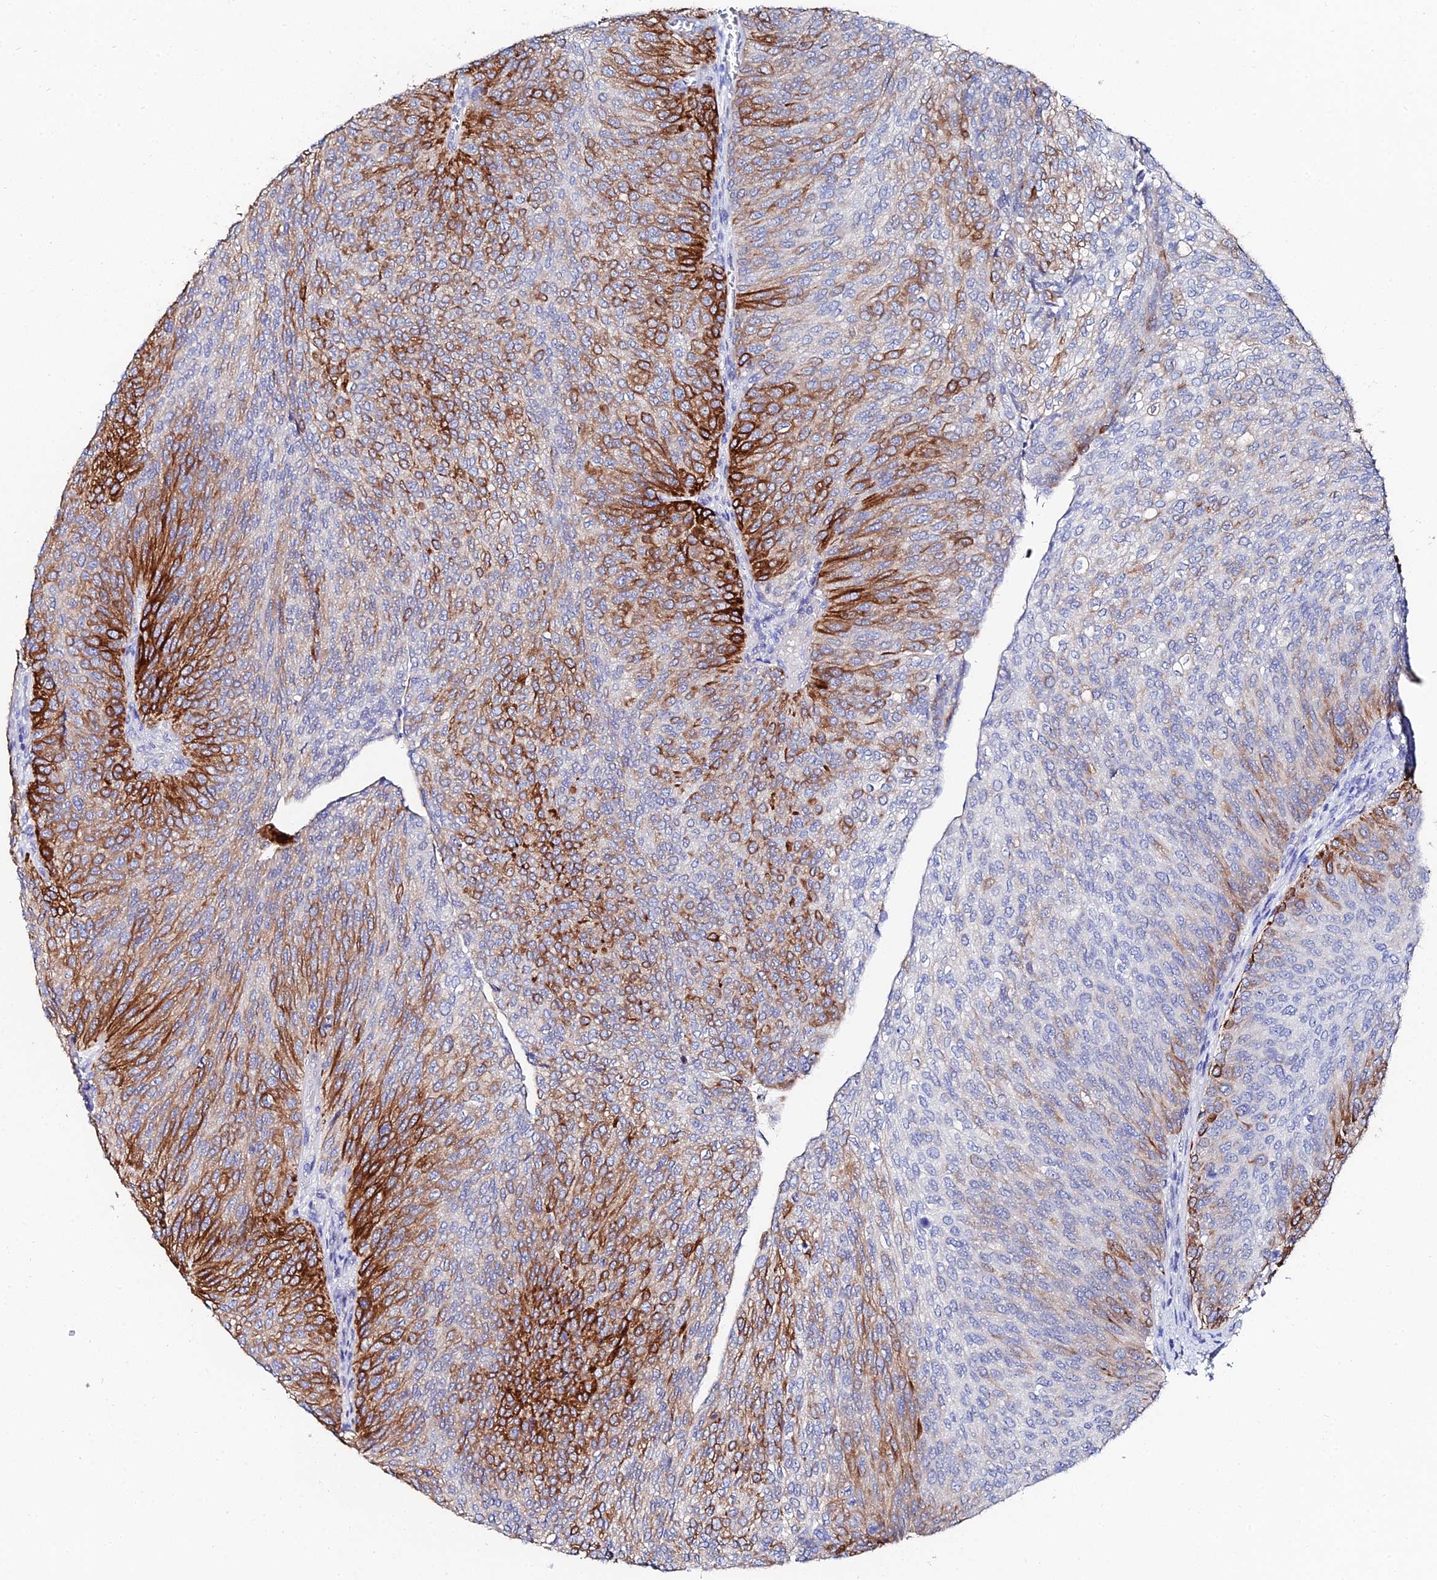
{"staining": {"intensity": "strong", "quantity": "25%-75%", "location": "cytoplasmic/membranous"}, "tissue": "urothelial cancer", "cell_type": "Tumor cells", "image_type": "cancer", "snomed": [{"axis": "morphology", "description": "Urothelial carcinoma, High grade"}, {"axis": "topography", "description": "Urinary bladder"}], "caption": "Urothelial cancer stained with DAB IHC displays high levels of strong cytoplasmic/membranous expression in about 25%-75% of tumor cells.", "gene": "KRT17", "patient": {"sex": "female", "age": 79}}